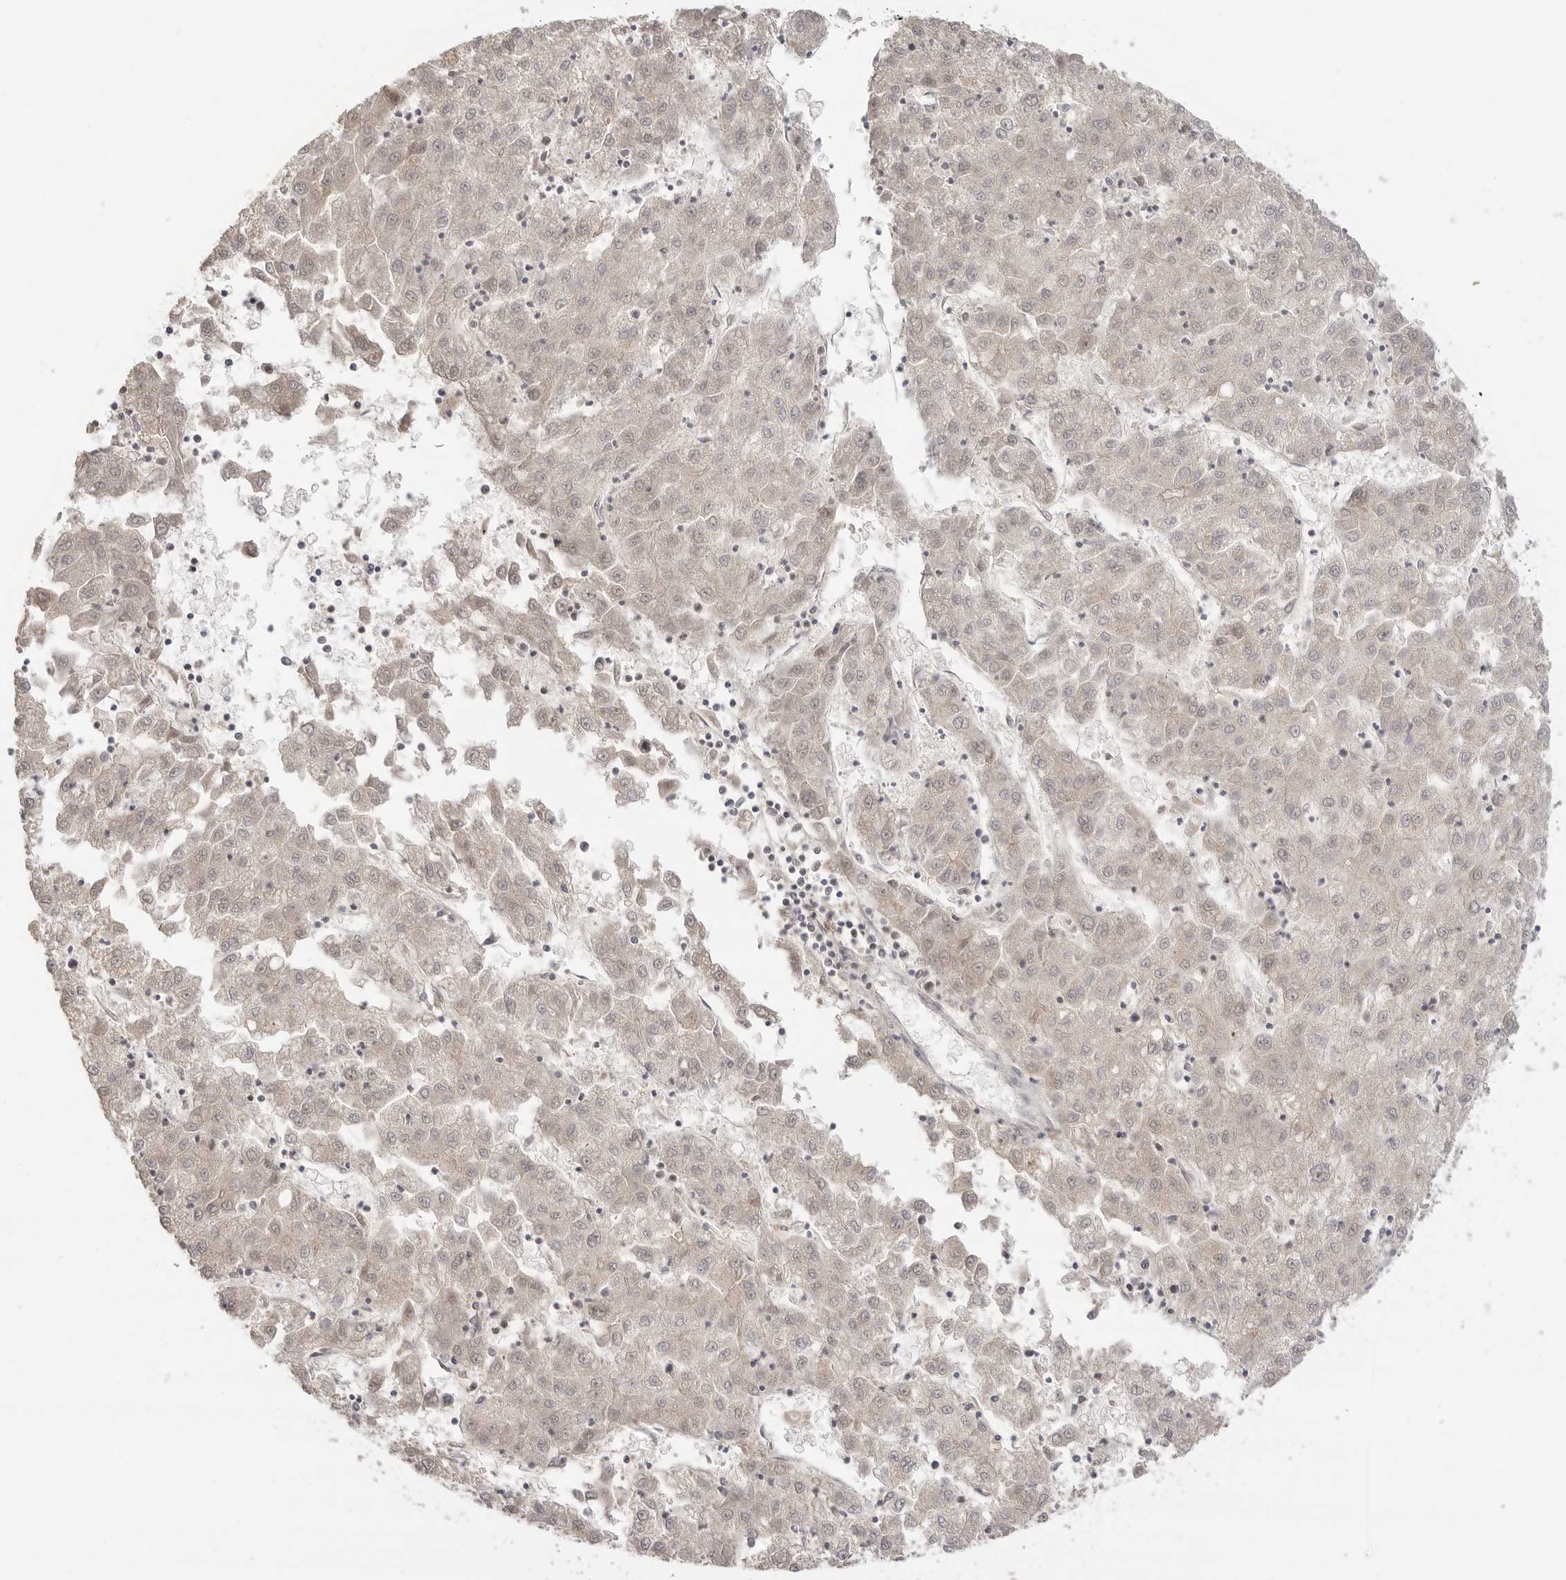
{"staining": {"intensity": "negative", "quantity": "none", "location": "none"}, "tissue": "liver cancer", "cell_type": "Tumor cells", "image_type": "cancer", "snomed": [{"axis": "morphology", "description": "Carcinoma, Hepatocellular, NOS"}, {"axis": "topography", "description": "Liver"}], "caption": "This is a histopathology image of IHC staining of liver hepatocellular carcinoma, which shows no expression in tumor cells. (DAB (3,3'-diaminobenzidine) IHC with hematoxylin counter stain).", "gene": "ALKAL1", "patient": {"sex": "male", "age": 72}}